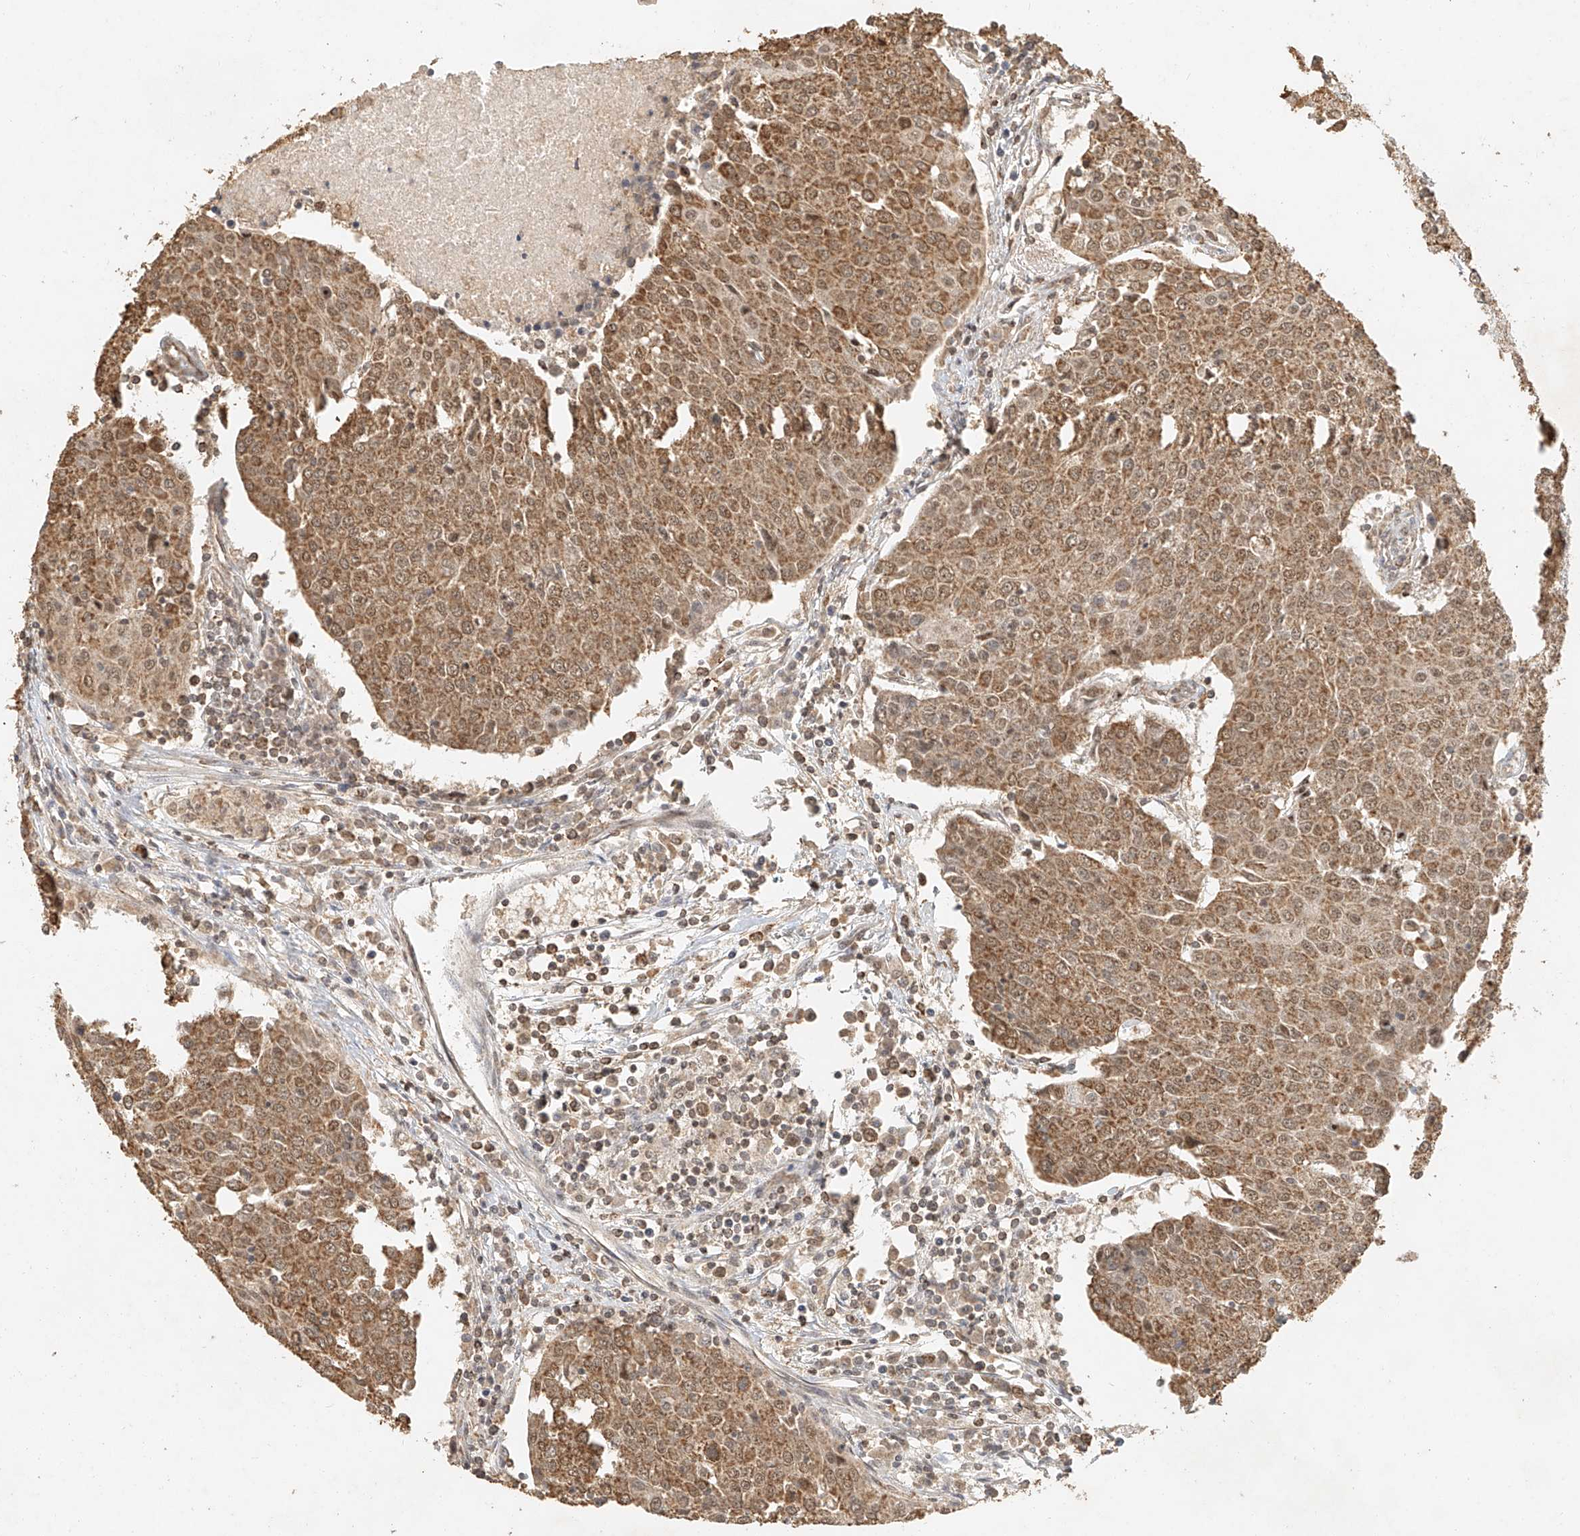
{"staining": {"intensity": "moderate", "quantity": ">75%", "location": "cytoplasmic/membranous"}, "tissue": "urothelial cancer", "cell_type": "Tumor cells", "image_type": "cancer", "snomed": [{"axis": "morphology", "description": "Urothelial carcinoma, High grade"}, {"axis": "topography", "description": "Urinary bladder"}], "caption": "An image of urothelial cancer stained for a protein reveals moderate cytoplasmic/membranous brown staining in tumor cells.", "gene": "CXorf58", "patient": {"sex": "female", "age": 85}}